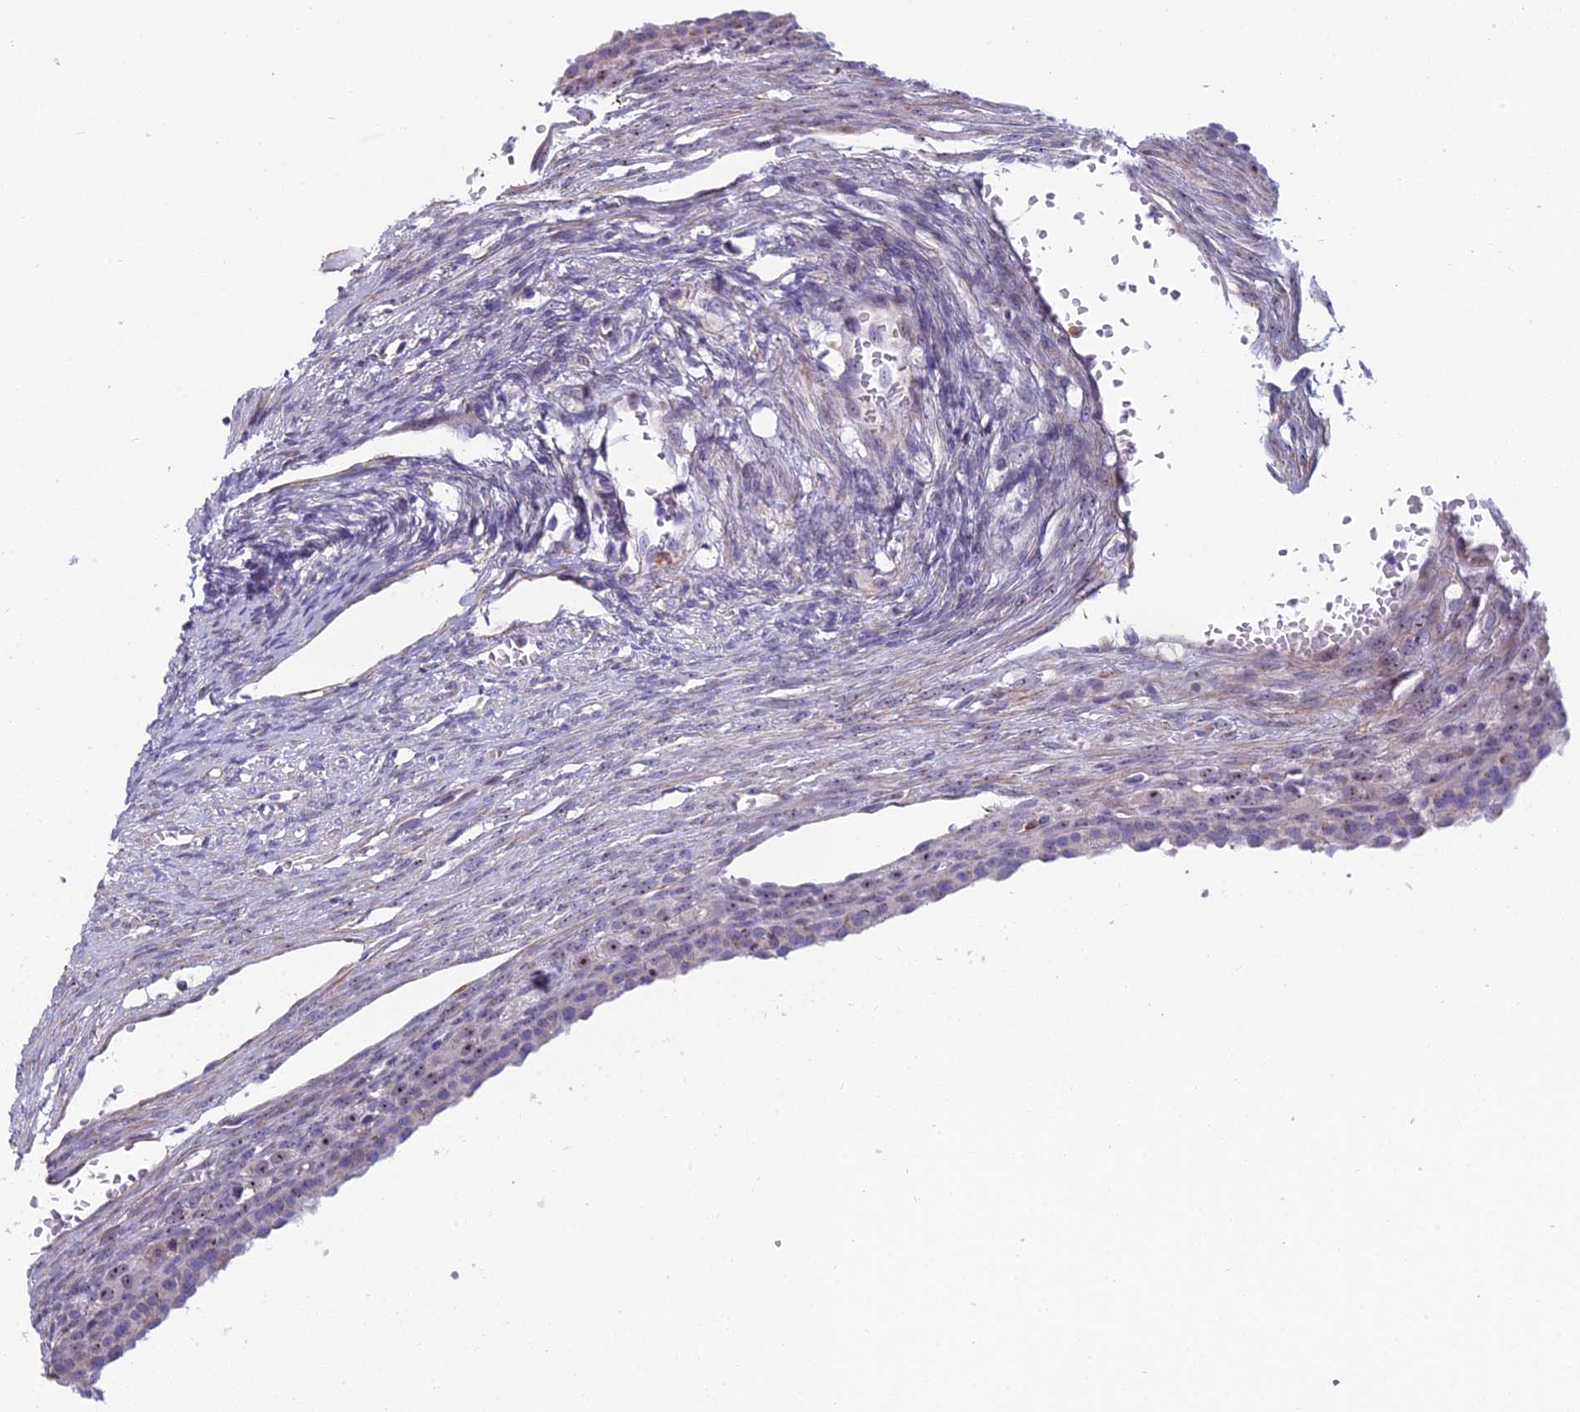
{"staining": {"intensity": "negative", "quantity": "none", "location": "none"}, "tissue": "ovary", "cell_type": "Follicle cells", "image_type": "normal", "snomed": [{"axis": "morphology", "description": "Normal tissue, NOS"}, {"axis": "topography", "description": "Ovary"}], "caption": "A high-resolution image shows IHC staining of benign ovary, which demonstrates no significant positivity in follicle cells. (IHC, brightfield microscopy, high magnification).", "gene": "NOC2L", "patient": {"sex": "female", "age": 27}}